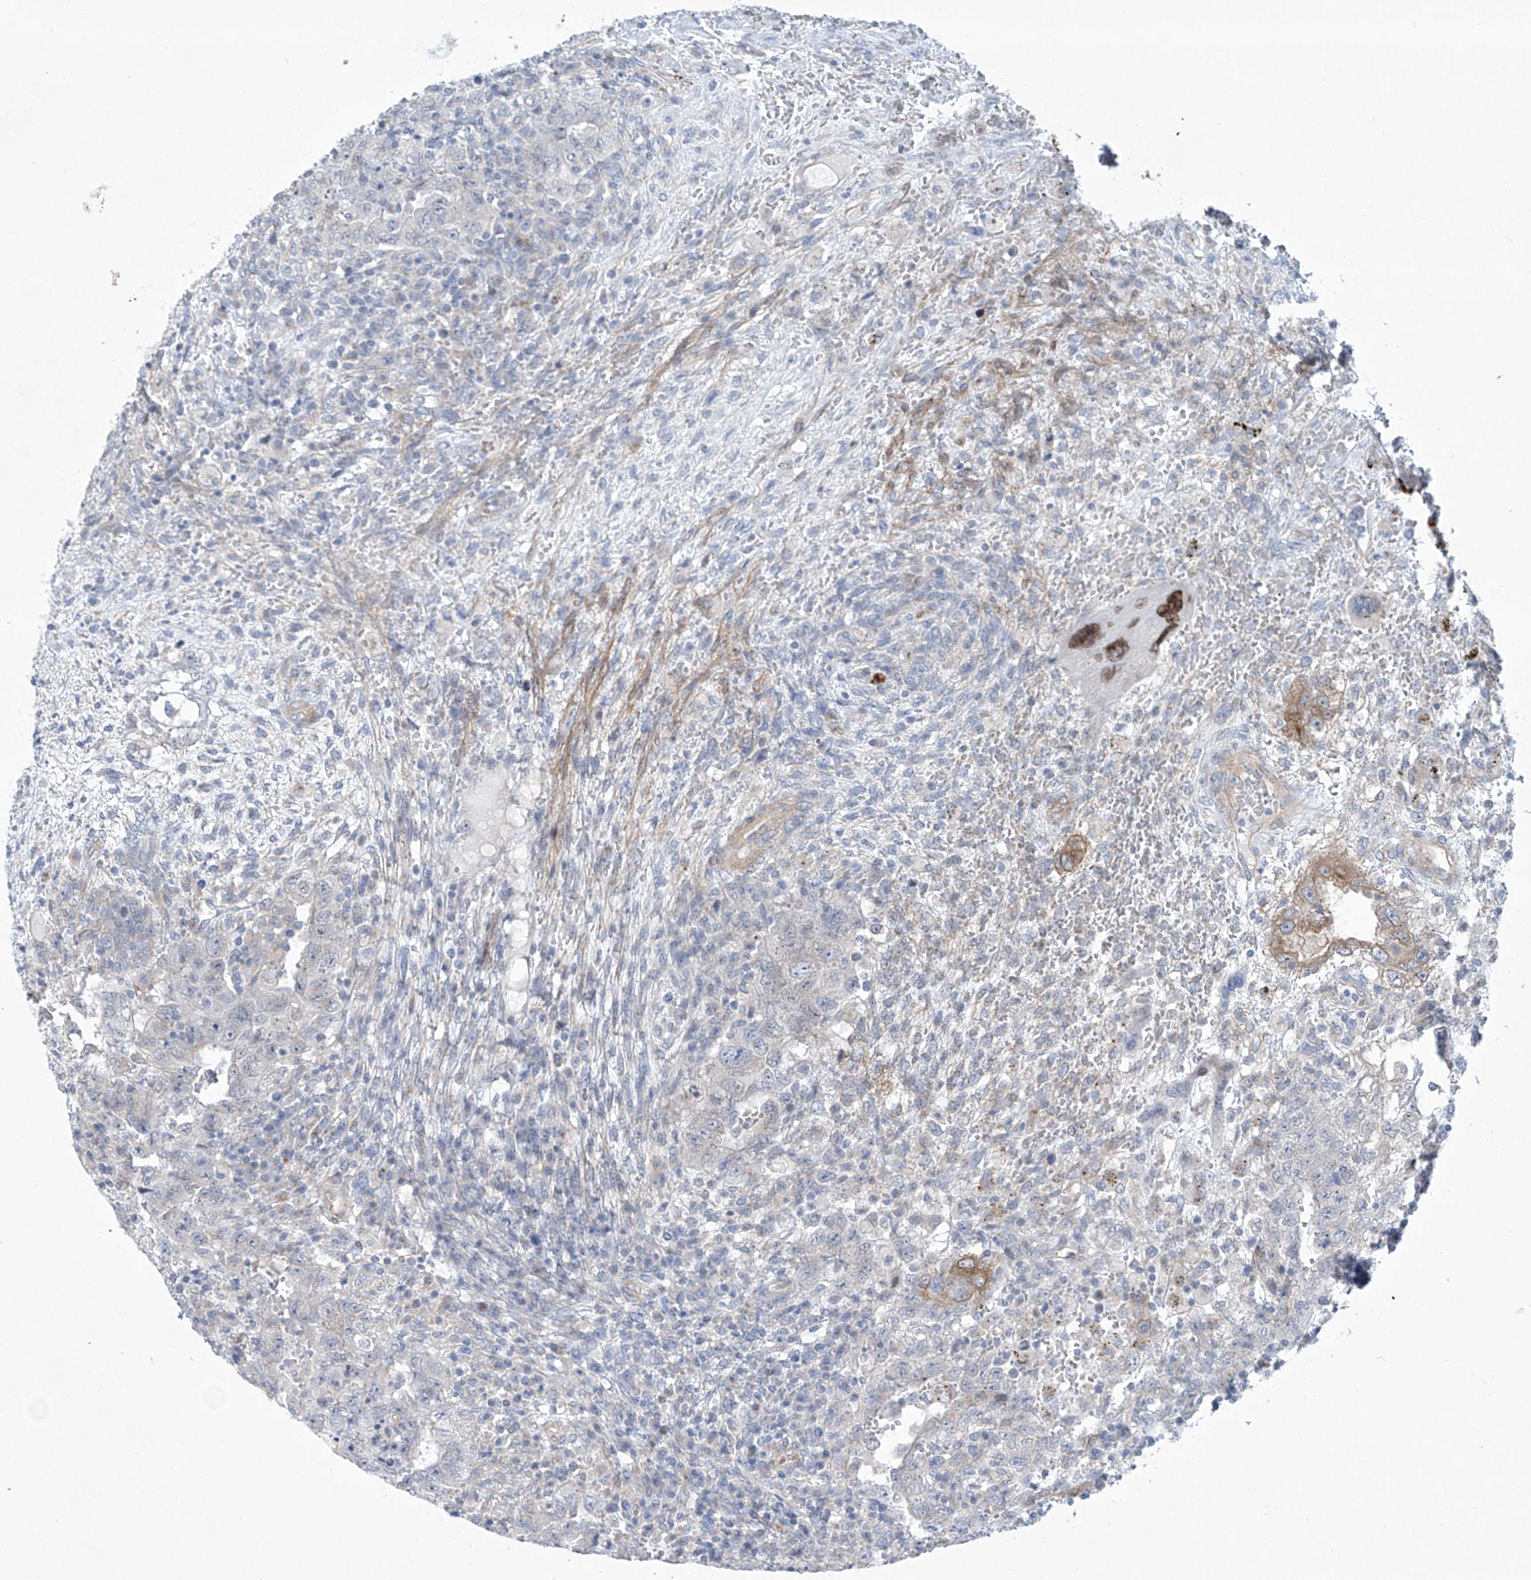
{"staining": {"intensity": "moderate", "quantity": "<25%", "location": "cytoplasmic/membranous"}, "tissue": "testis cancer", "cell_type": "Tumor cells", "image_type": "cancer", "snomed": [{"axis": "morphology", "description": "Carcinoma, Embryonal, NOS"}, {"axis": "topography", "description": "Testis"}], "caption": "Testis embryonal carcinoma stained with a brown dye shows moderate cytoplasmic/membranous positive positivity in approximately <25% of tumor cells.", "gene": "KLC4", "patient": {"sex": "male", "age": 26}}